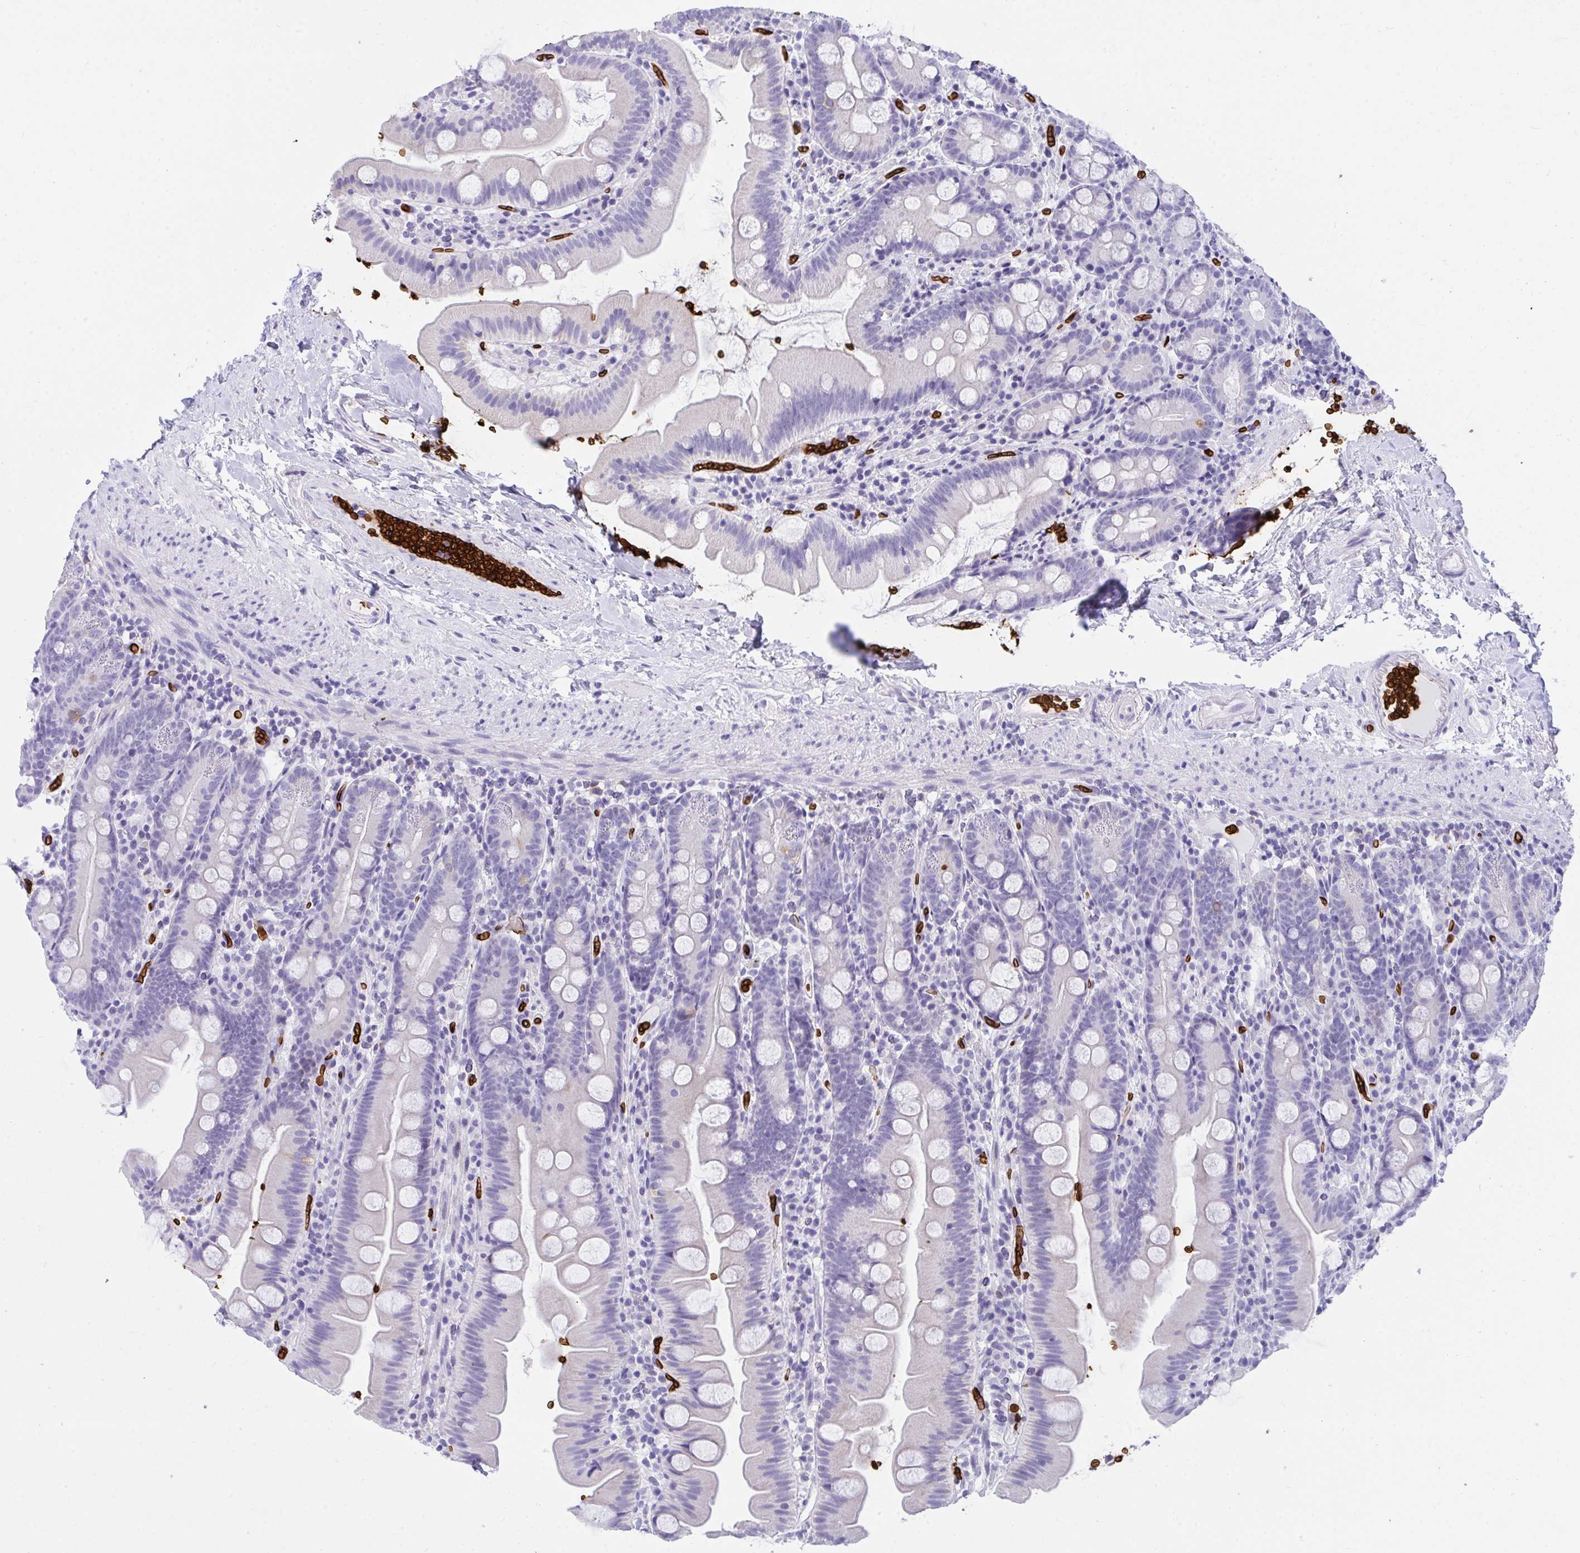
{"staining": {"intensity": "negative", "quantity": "none", "location": "none"}, "tissue": "small intestine", "cell_type": "Glandular cells", "image_type": "normal", "snomed": [{"axis": "morphology", "description": "Normal tissue, NOS"}, {"axis": "topography", "description": "Small intestine"}], "caption": "Glandular cells show no significant staining in unremarkable small intestine. Nuclei are stained in blue.", "gene": "ANK1", "patient": {"sex": "female", "age": 68}}